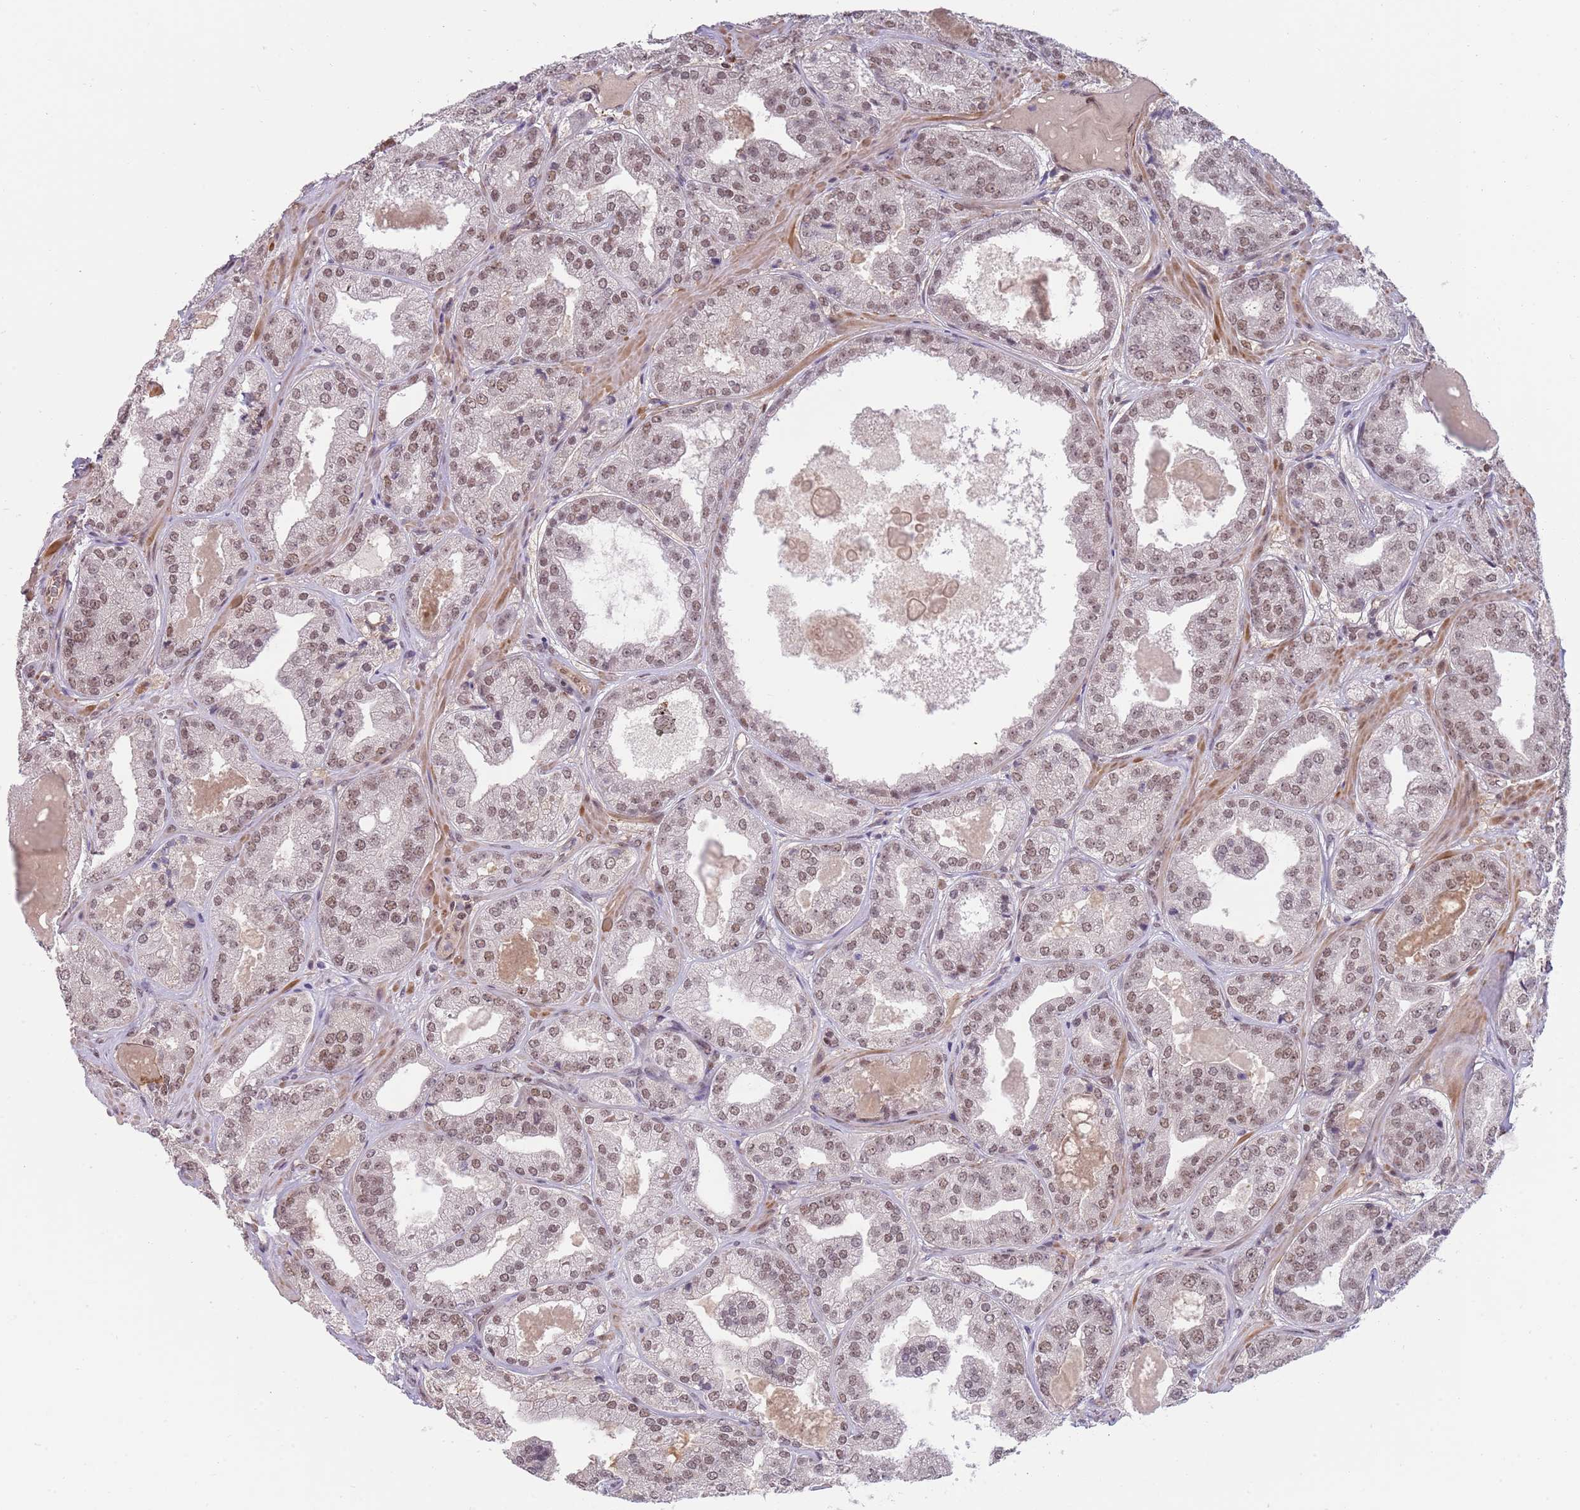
{"staining": {"intensity": "moderate", "quantity": "25%-75%", "location": "nuclear"}, "tissue": "prostate cancer", "cell_type": "Tumor cells", "image_type": "cancer", "snomed": [{"axis": "morphology", "description": "Adenocarcinoma, High grade"}, {"axis": "topography", "description": "Prostate"}], "caption": "Immunohistochemical staining of human prostate cancer displays moderate nuclear protein positivity in approximately 25%-75% of tumor cells. (IHC, brightfield microscopy, high magnification).", "gene": "ZBTB7A", "patient": {"sex": "male", "age": 63}}